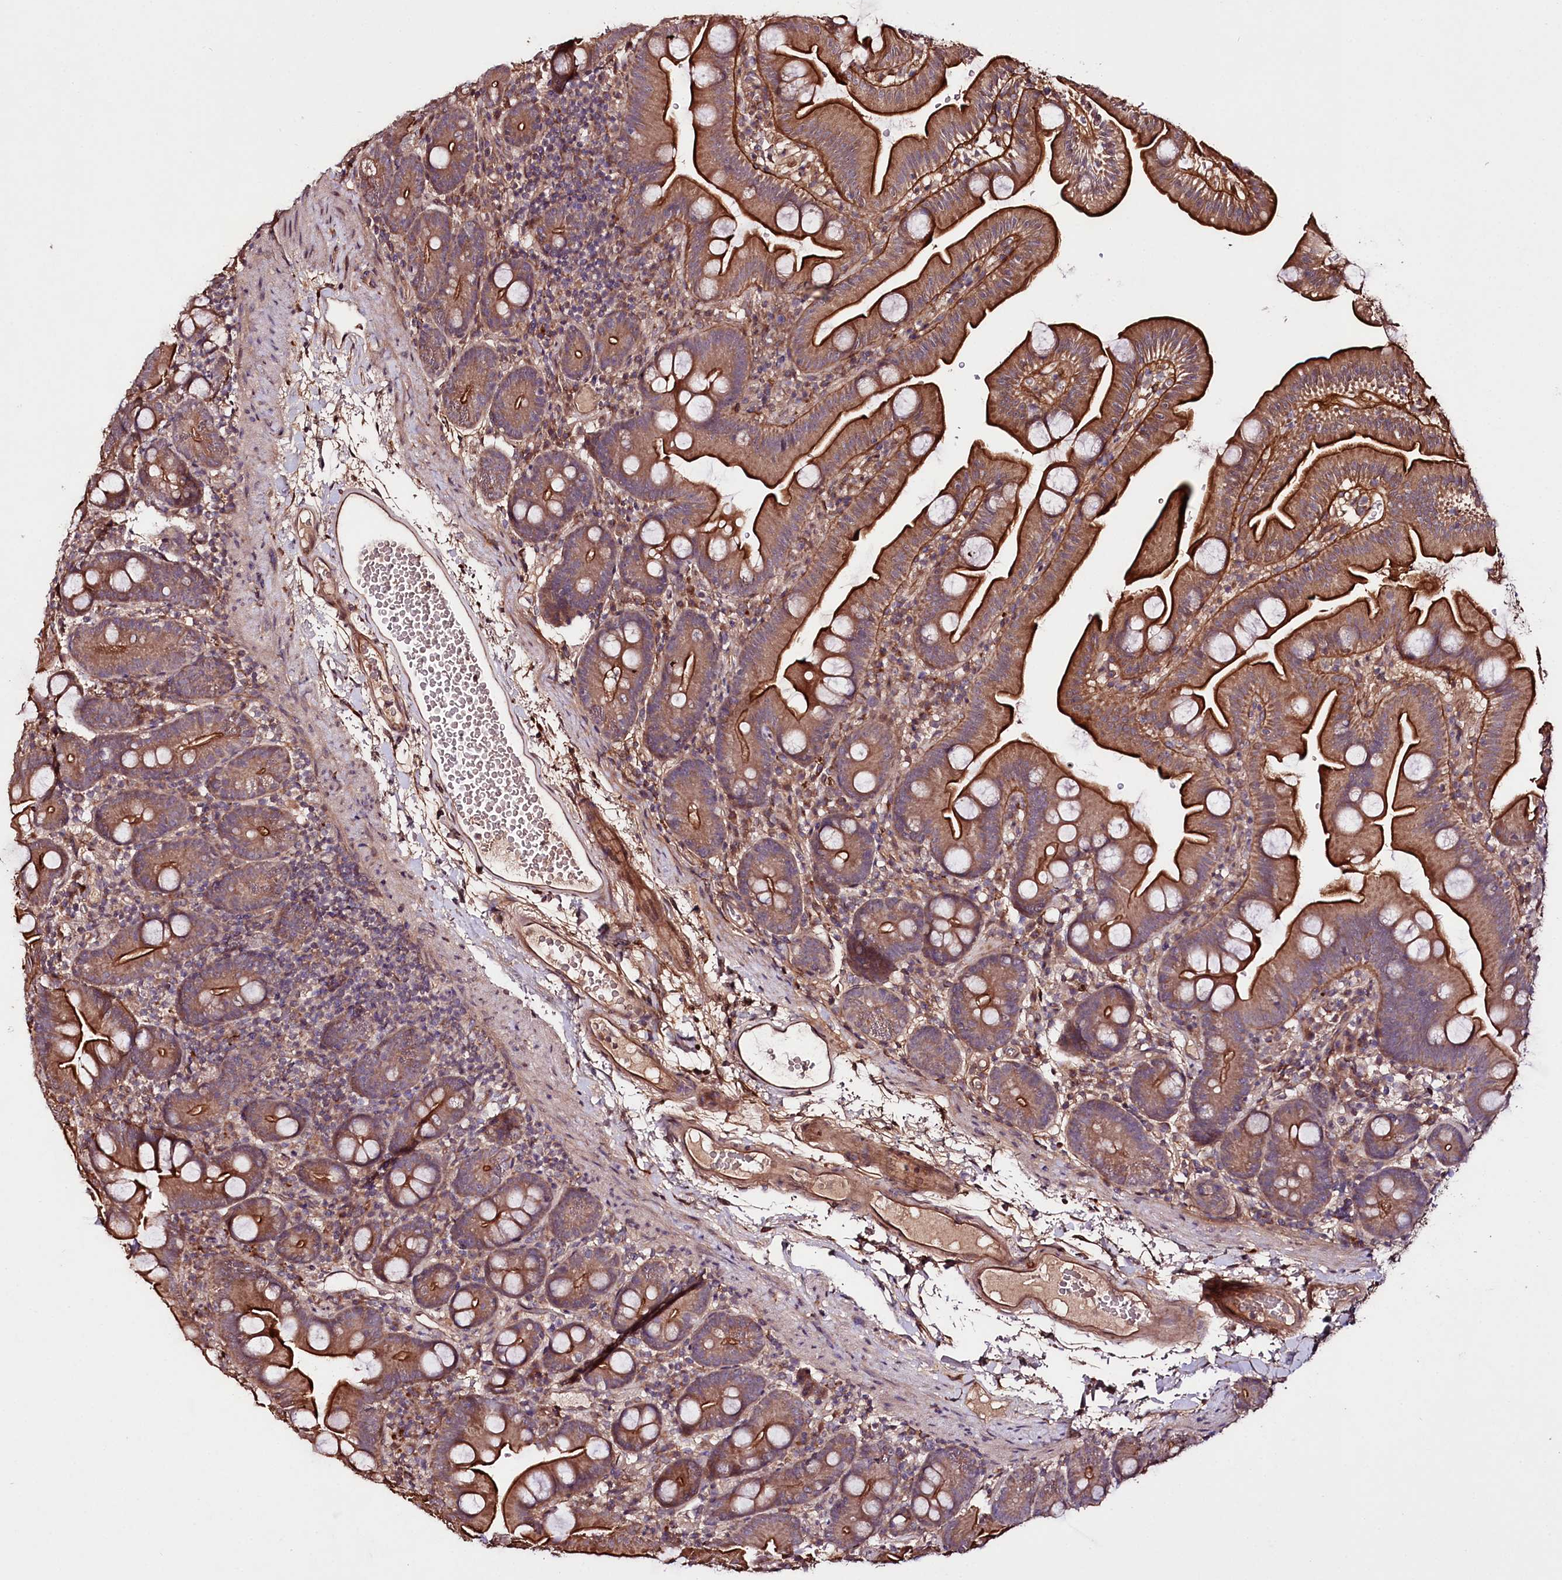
{"staining": {"intensity": "strong", "quantity": ">75%", "location": "cytoplasmic/membranous"}, "tissue": "small intestine", "cell_type": "Glandular cells", "image_type": "normal", "snomed": [{"axis": "morphology", "description": "Normal tissue, NOS"}, {"axis": "topography", "description": "Small intestine"}], "caption": "The micrograph shows a brown stain indicating the presence of a protein in the cytoplasmic/membranous of glandular cells in small intestine. (Brightfield microscopy of DAB IHC at high magnification).", "gene": "TNPO3", "patient": {"sex": "female", "age": 68}}